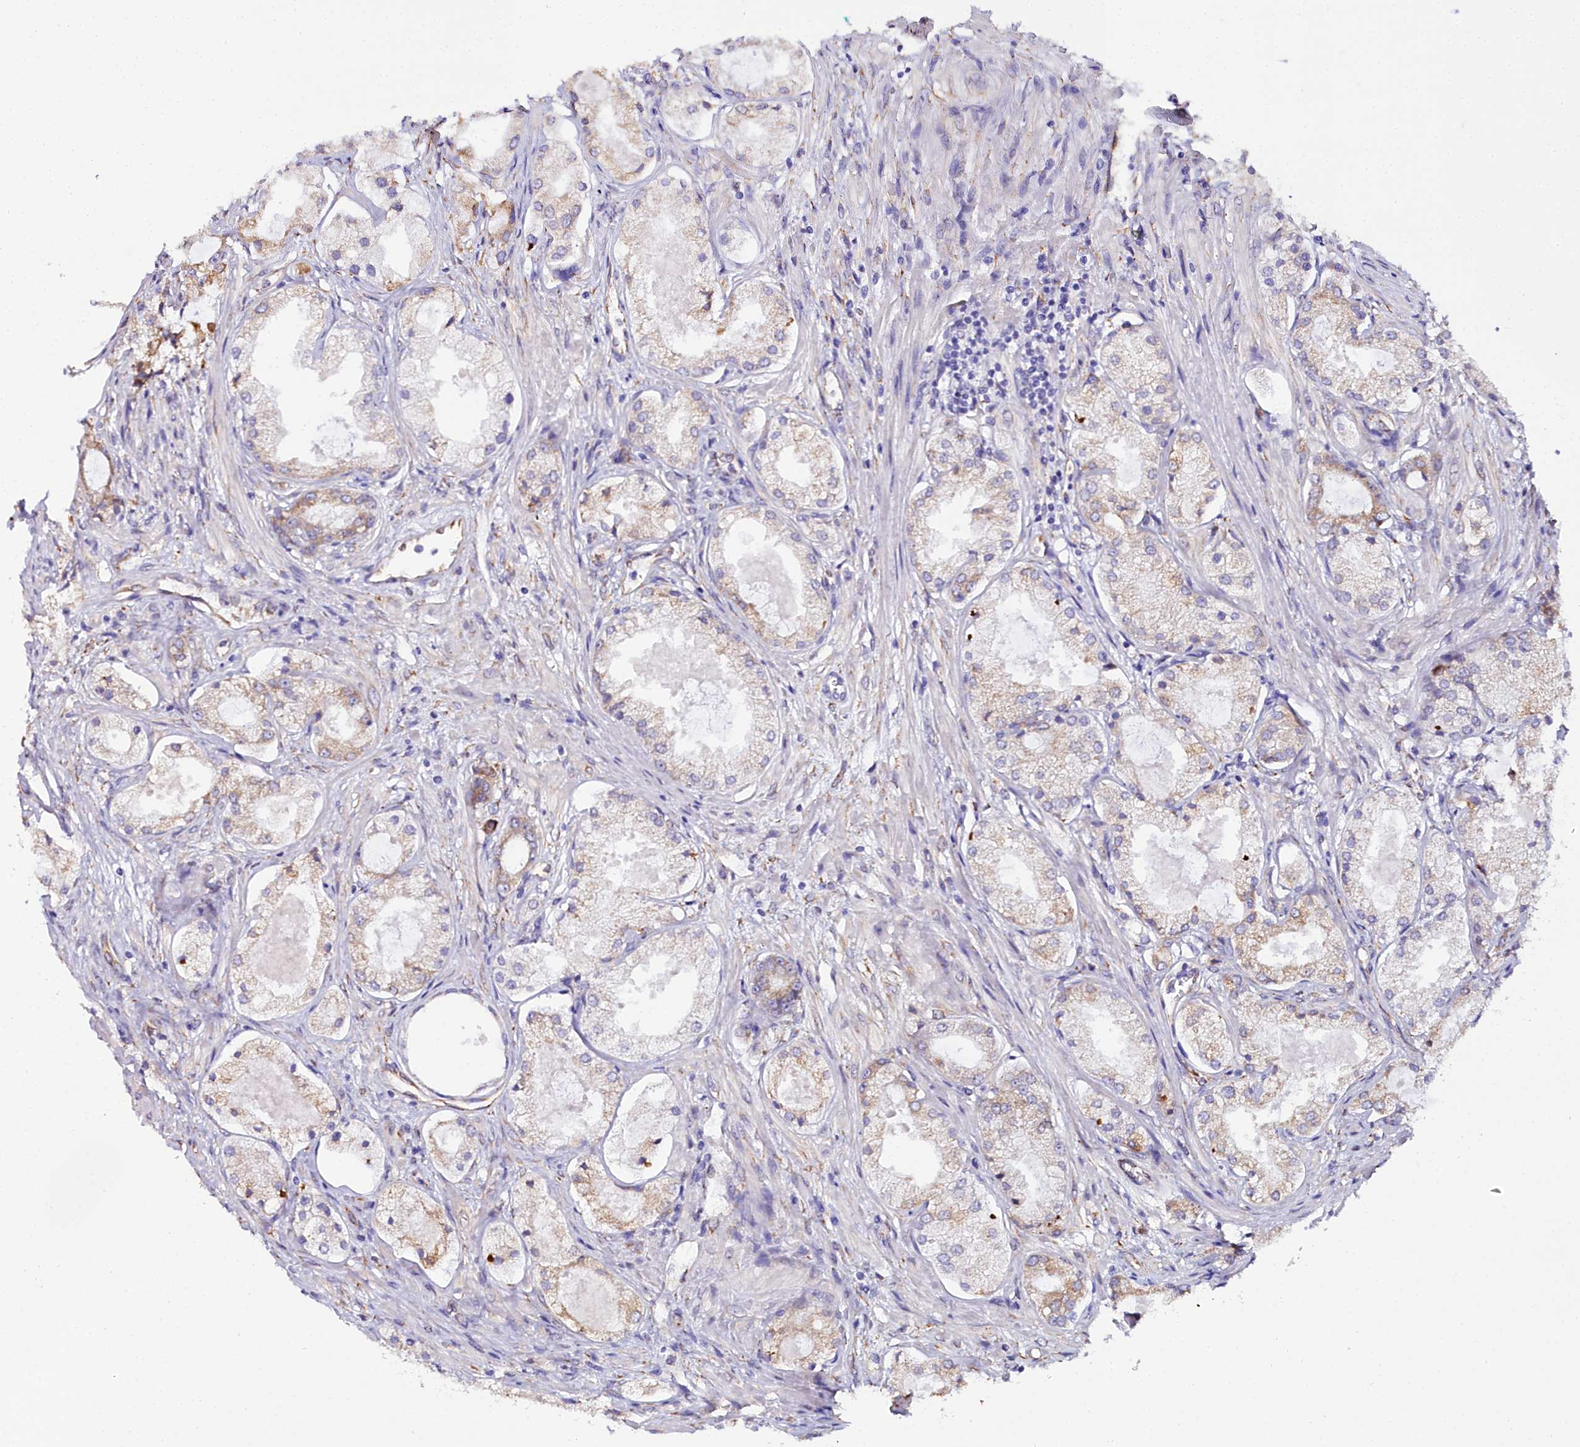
{"staining": {"intensity": "weak", "quantity": "25%-75%", "location": "cytoplasmic/membranous"}, "tissue": "prostate cancer", "cell_type": "Tumor cells", "image_type": "cancer", "snomed": [{"axis": "morphology", "description": "Adenocarcinoma, Low grade"}, {"axis": "topography", "description": "Prostate"}], "caption": "Prostate low-grade adenocarcinoma stained for a protein exhibits weak cytoplasmic/membranous positivity in tumor cells.", "gene": "TXNDC5", "patient": {"sex": "male", "age": 68}}